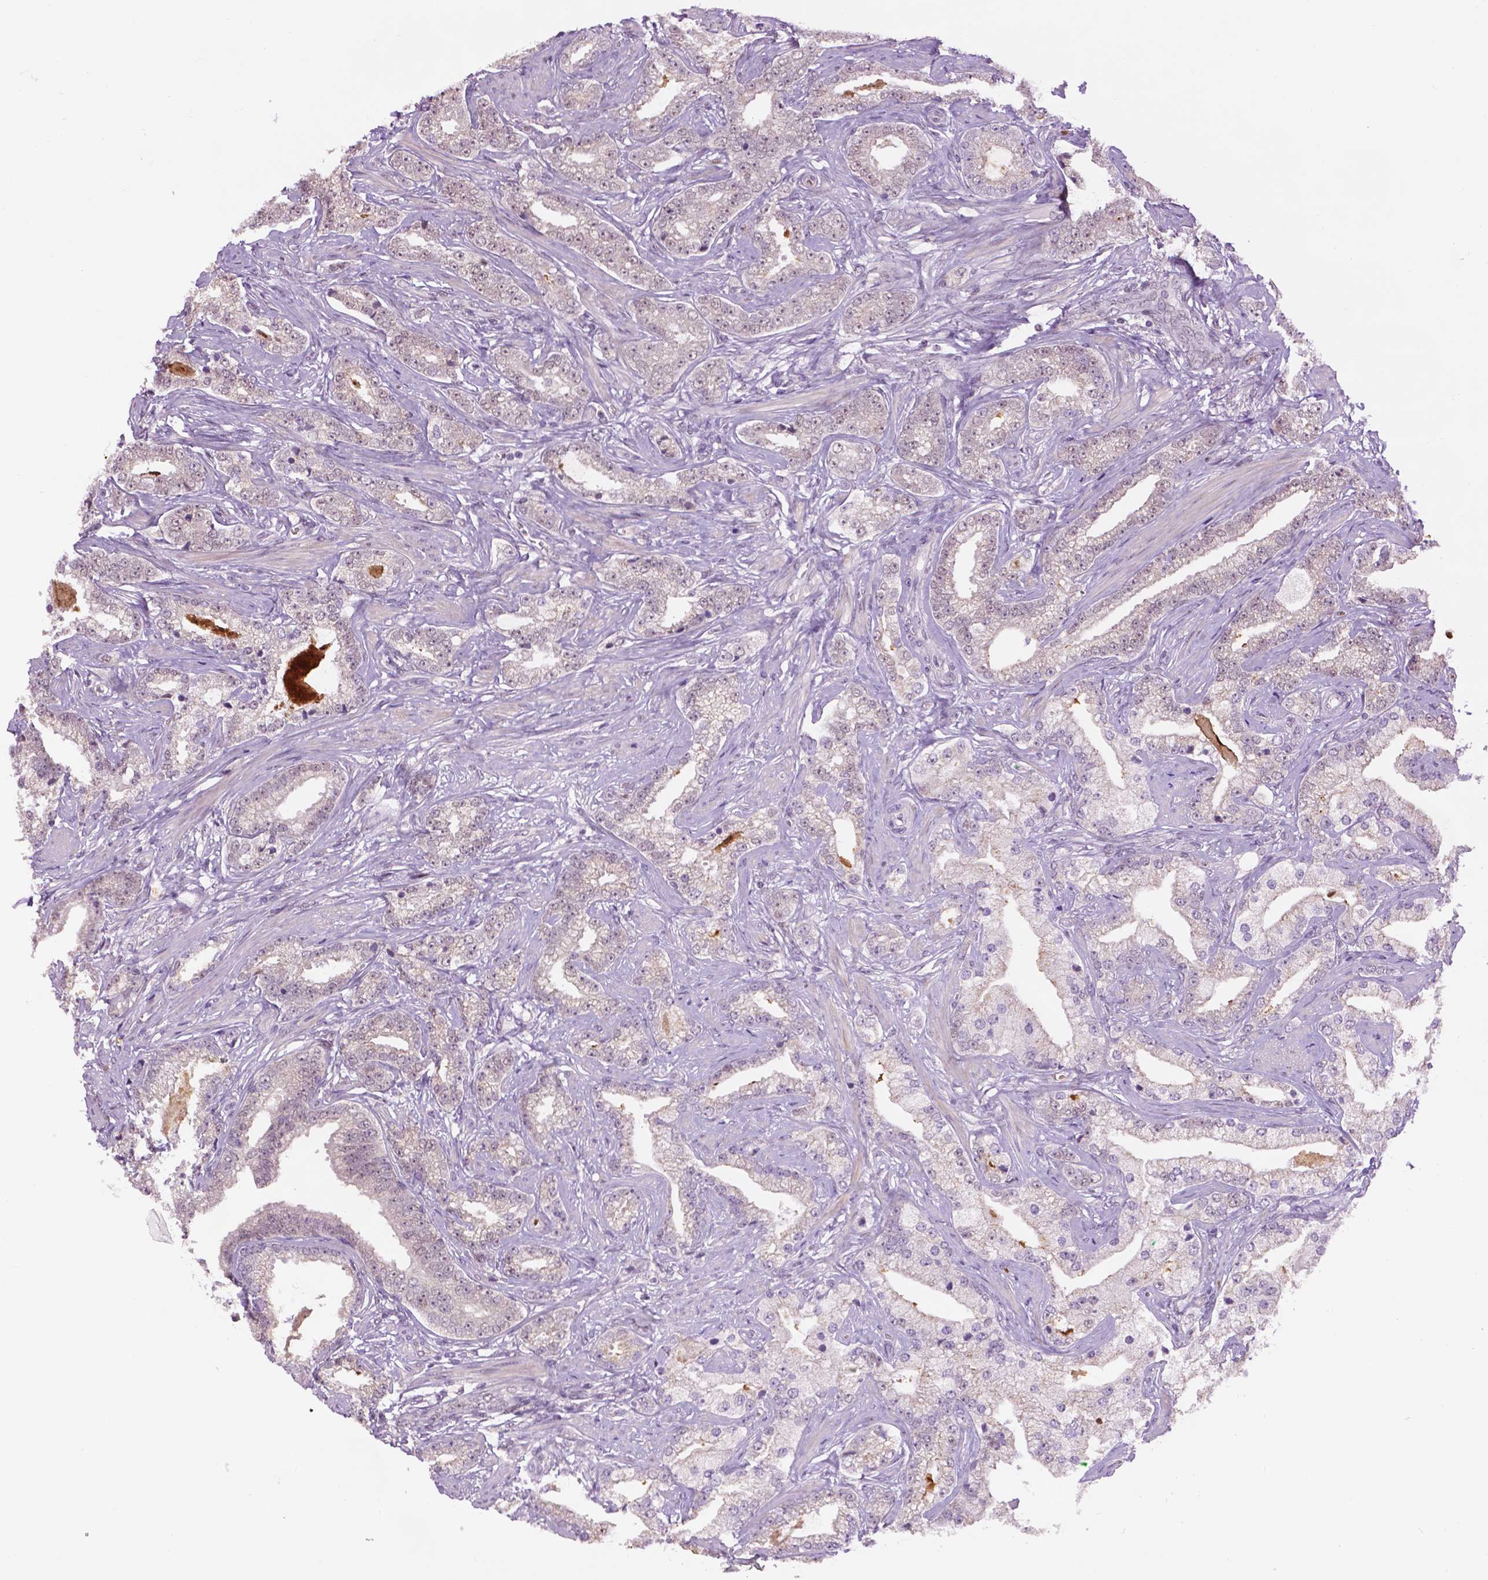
{"staining": {"intensity": "negative", "quantity": "none", "location": "none"}, "tissue": "prostate cancer", "cell_type": "Tumor cells", "image_type": "cancer", "snomed": [{"axis": "morphology", "description": "Adenocarcinoma, Low grade"}, {"axis": "topography", "description": "Prostate"}], "caption": "Prostate cancer was stained to show a protein in brown. There is no significant expression in tumor cells.", "gene": "ZNF41", "patient": {"sex": "male", "age": 61}}